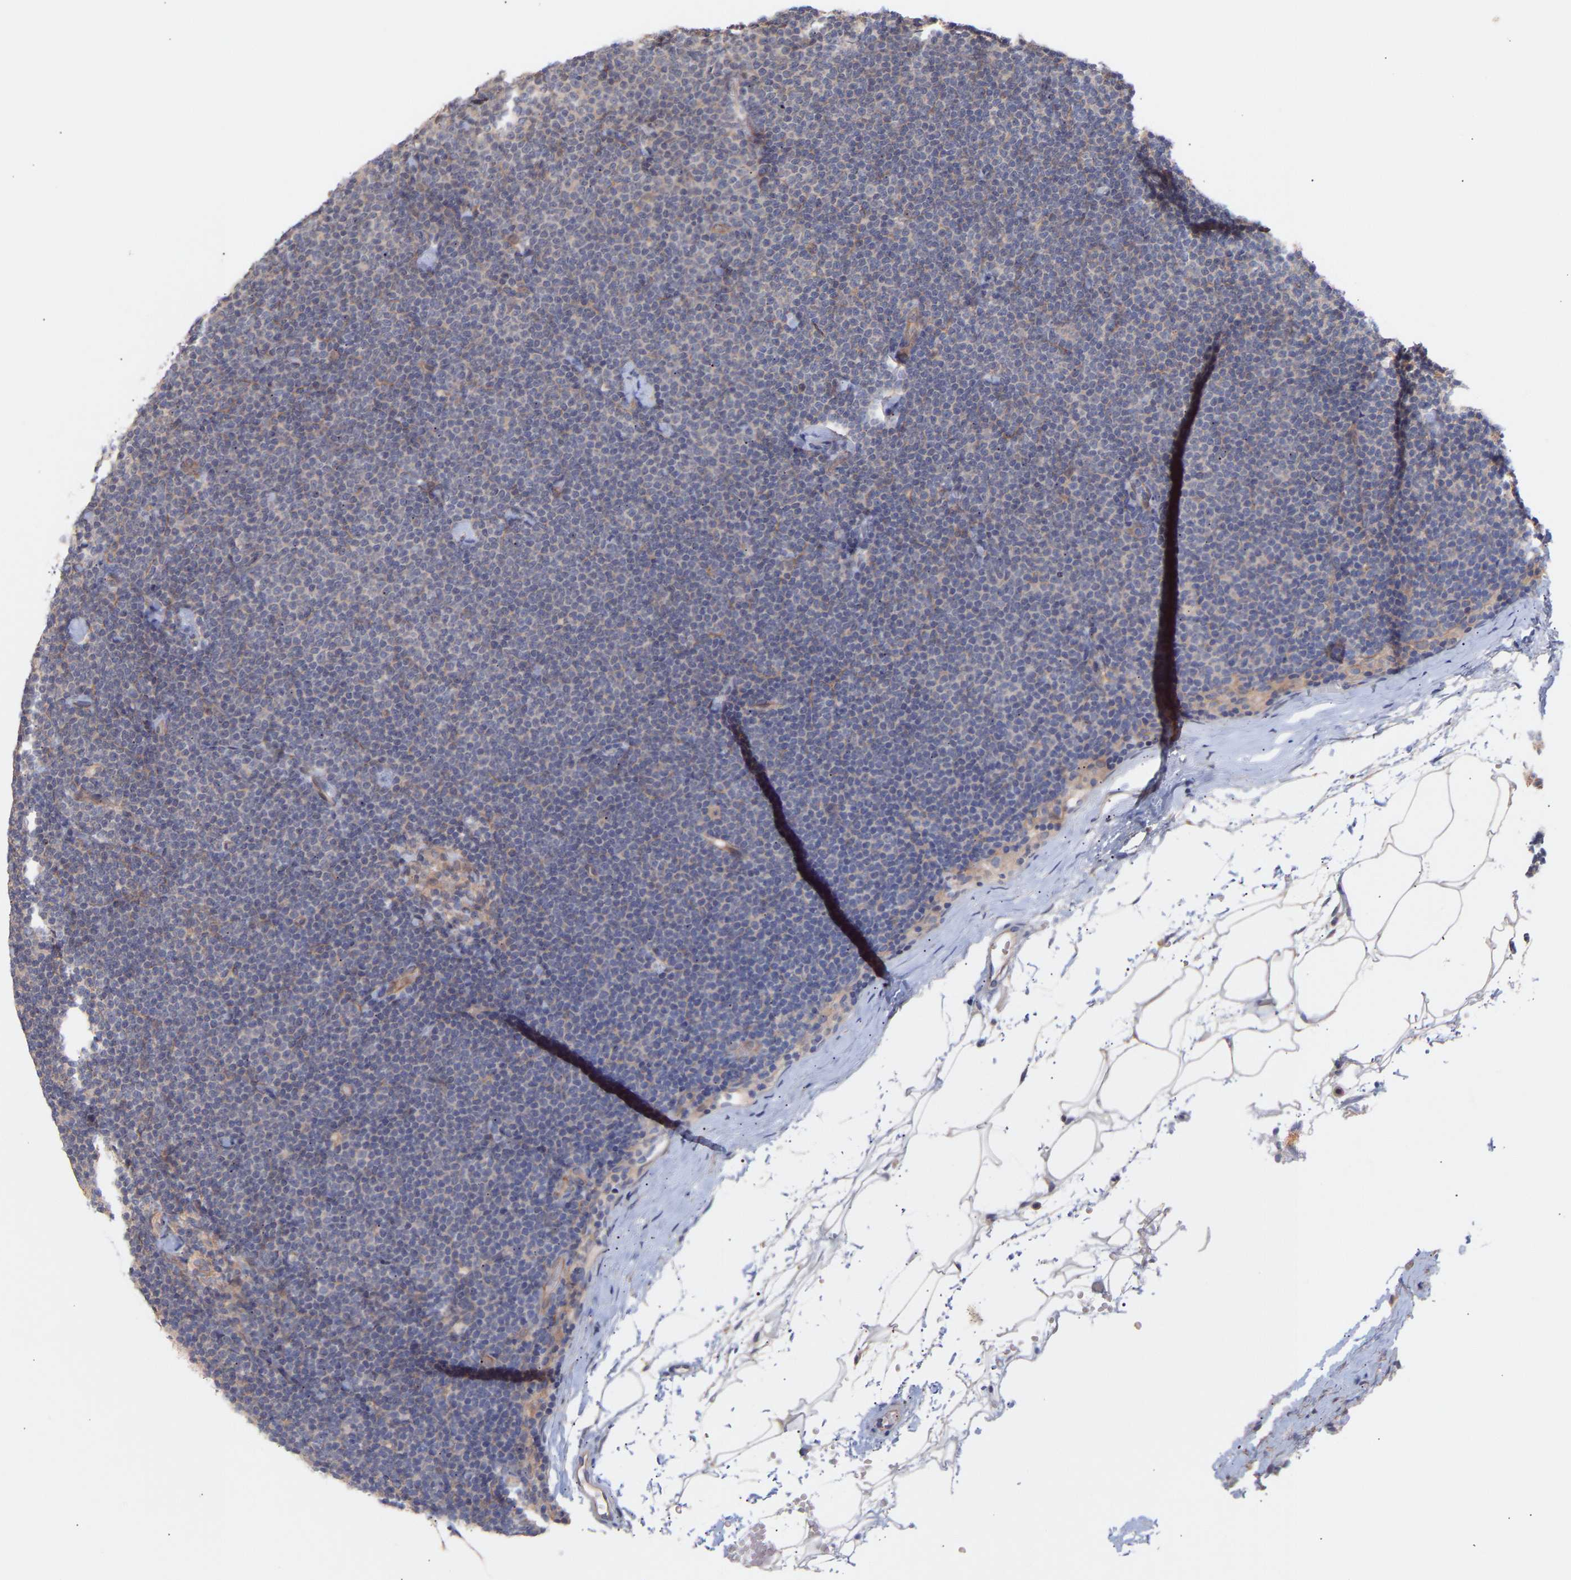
{"staining": {"intensity": "negative", "quantity": "none", "location": "none"}, "tissue": "lymphoma", "cell_type": "Tumor cells", "image_type": "cancer", "snomed": [{"axis": "morphology", "description": "Malignant lymphoma, non-Hodgkin's type, Low grade"}, {"axis": "topography", "description": "Lymph node"}], "caption": "IHC of low-grade malignant lymphoma, non-Hodgkin's type demonstrates no staining in tumor cells. (Stains: DAB (3,3'-diaminobenzidine) immunohistochemistry with hematoxylin counter stain, Microscopy: brightfield microscopy at high magnification).", "gene": "PDLIM5", "patient": {"sex": "female", "age": 53}}